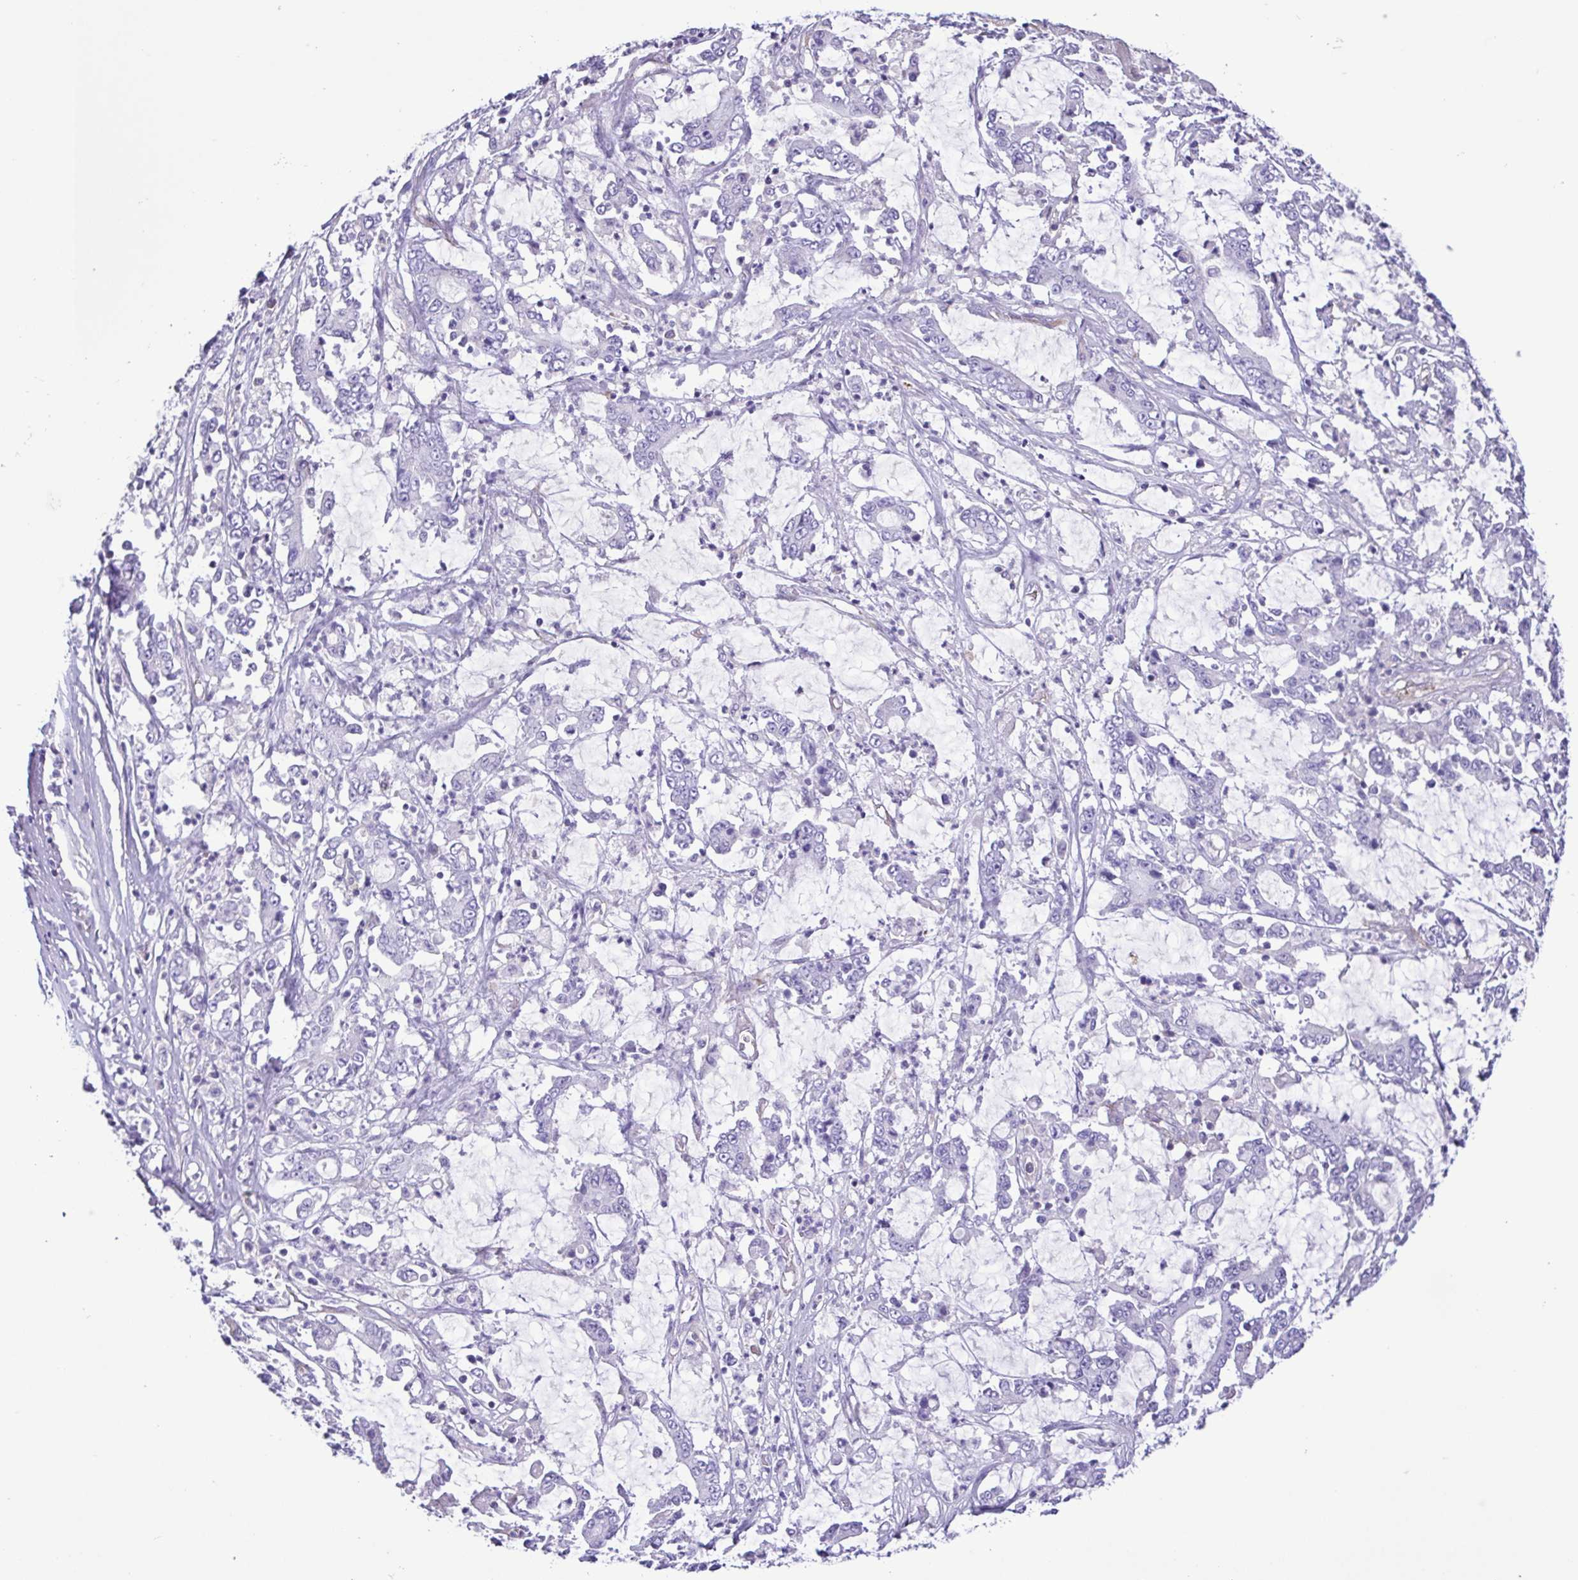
{"staining": {"intensity": "negative", "quantity": "none", "location": "none"}, "tissue": "stomach cancer", "cell_type": "Tumor cells", "image_type": "cancer", "snomed": [{"axis": "morphology", "description": "Adenocarcinoma, NOS"}, {"axis": "topography", "description": "Stomach, upper"}], "caption": "Immunohistochemical staining of stomach adenocarcinoma shows no significant positivity in tumor cells.", "gene": "FLT1", "patient": {"sex": "male", "age": 68}}